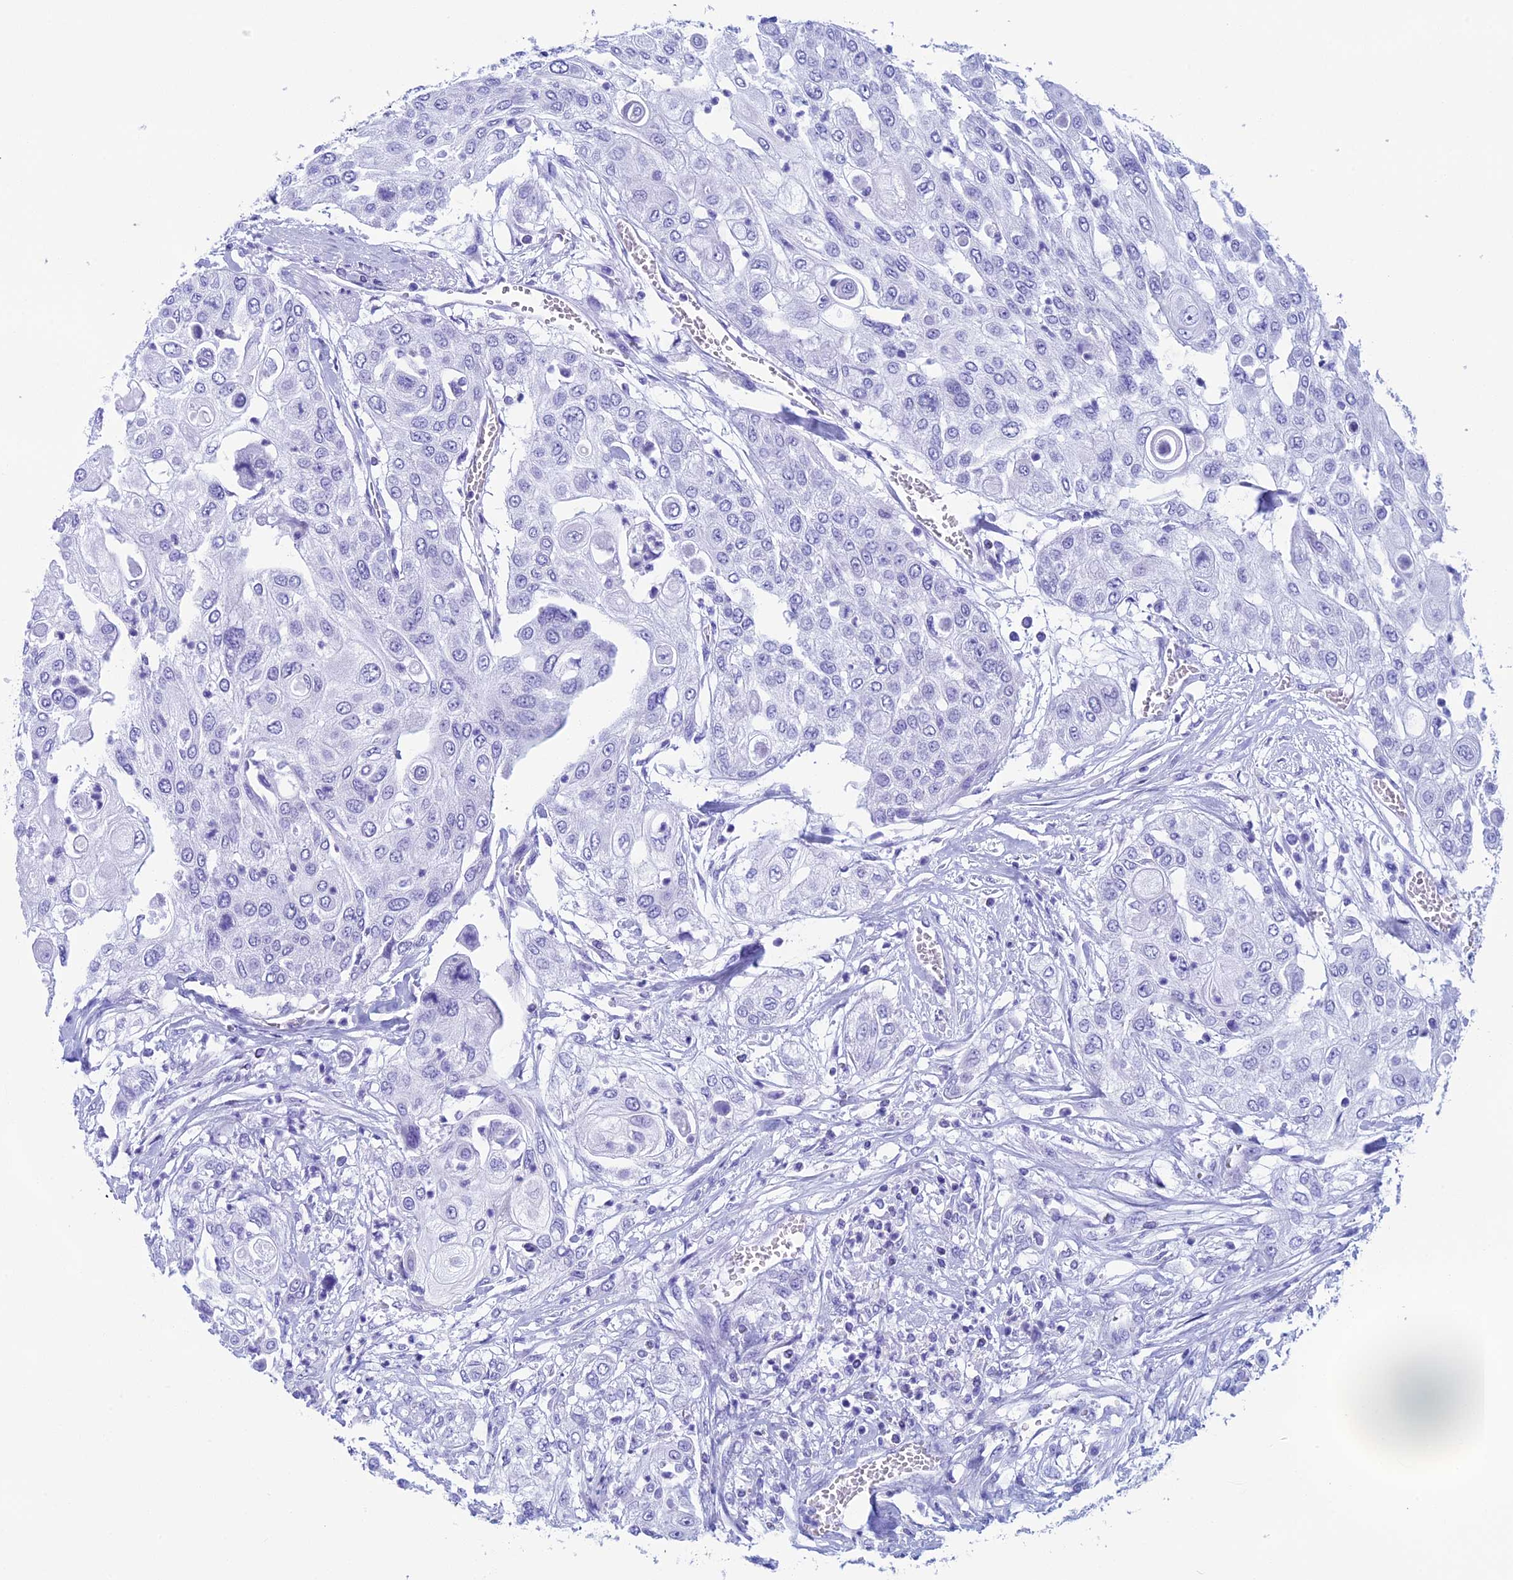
{"staining": {"intensity": "negative", "quantity": "none", "location": "none"}, "tissue": "urothelial cancer", "cell_type": "Tumor cells", "image_type": "cancer", "snomed": [{"axis": "morphology", "description": "Urothelial carcinoma, High grade"}, {"axis": "topography", "description": "Urinary bladder"}], "caption": "Urothelial carcinoma (high-grade) was stained to show a protein in brown. There is no significant positivity in tumor cells. (Stains: DAB (3,3'-diaminobenzidine) immunohistochemistry (IHC) with hematoxylin counter stain, Microscopy: brightfield microscopy at high magnification).", "gene": "FAM169A", "patient": {"sex": "female", "age": 79}}